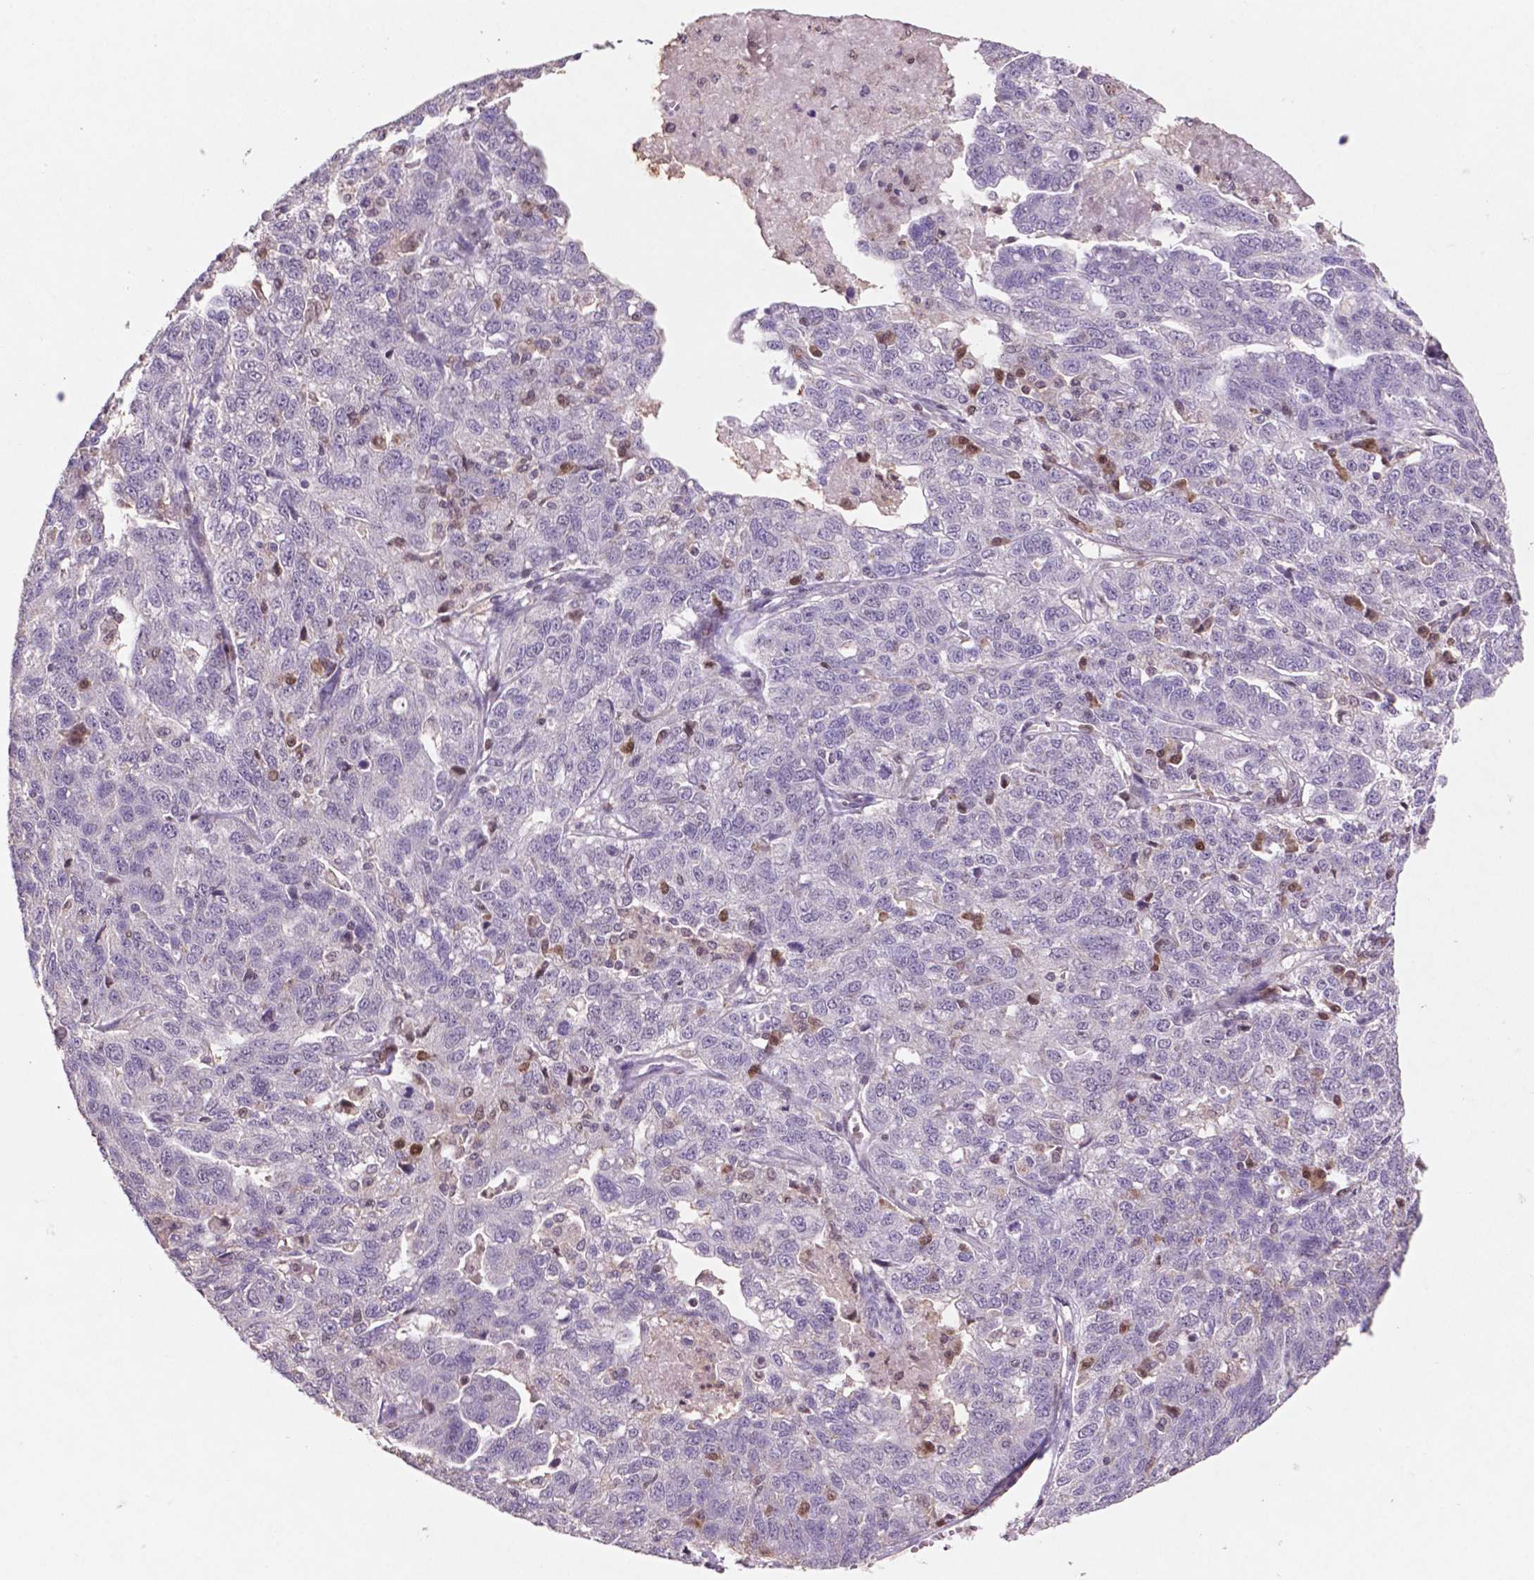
{"staining": {"intensity": "negative", "quantity": "none", "location": "none"}, "tissue": "ovarian cancer", "cell_type": "Tumor cells", "image_type": "cancer", "snomed": [{"axis": "morphology", "description": "Cystadenocarcinoma, serous, NOS"}, {"axis": "topography", "description": "Ovary"}], "caption": "IHC micrograph of neoplastic tissue: ovarian serous cystadenocarcinoma stained with DAB (3,3'-diaminobenzidine) reveals no significant protein expression in tumor cells. The staining is performed using DAB (3,3'-diaminobenzidine) brown chromogen with nuclei counter-stained in using hematoxylin.", "gene": "GLRX", "patient": {"sex": "female", "age": 71}}